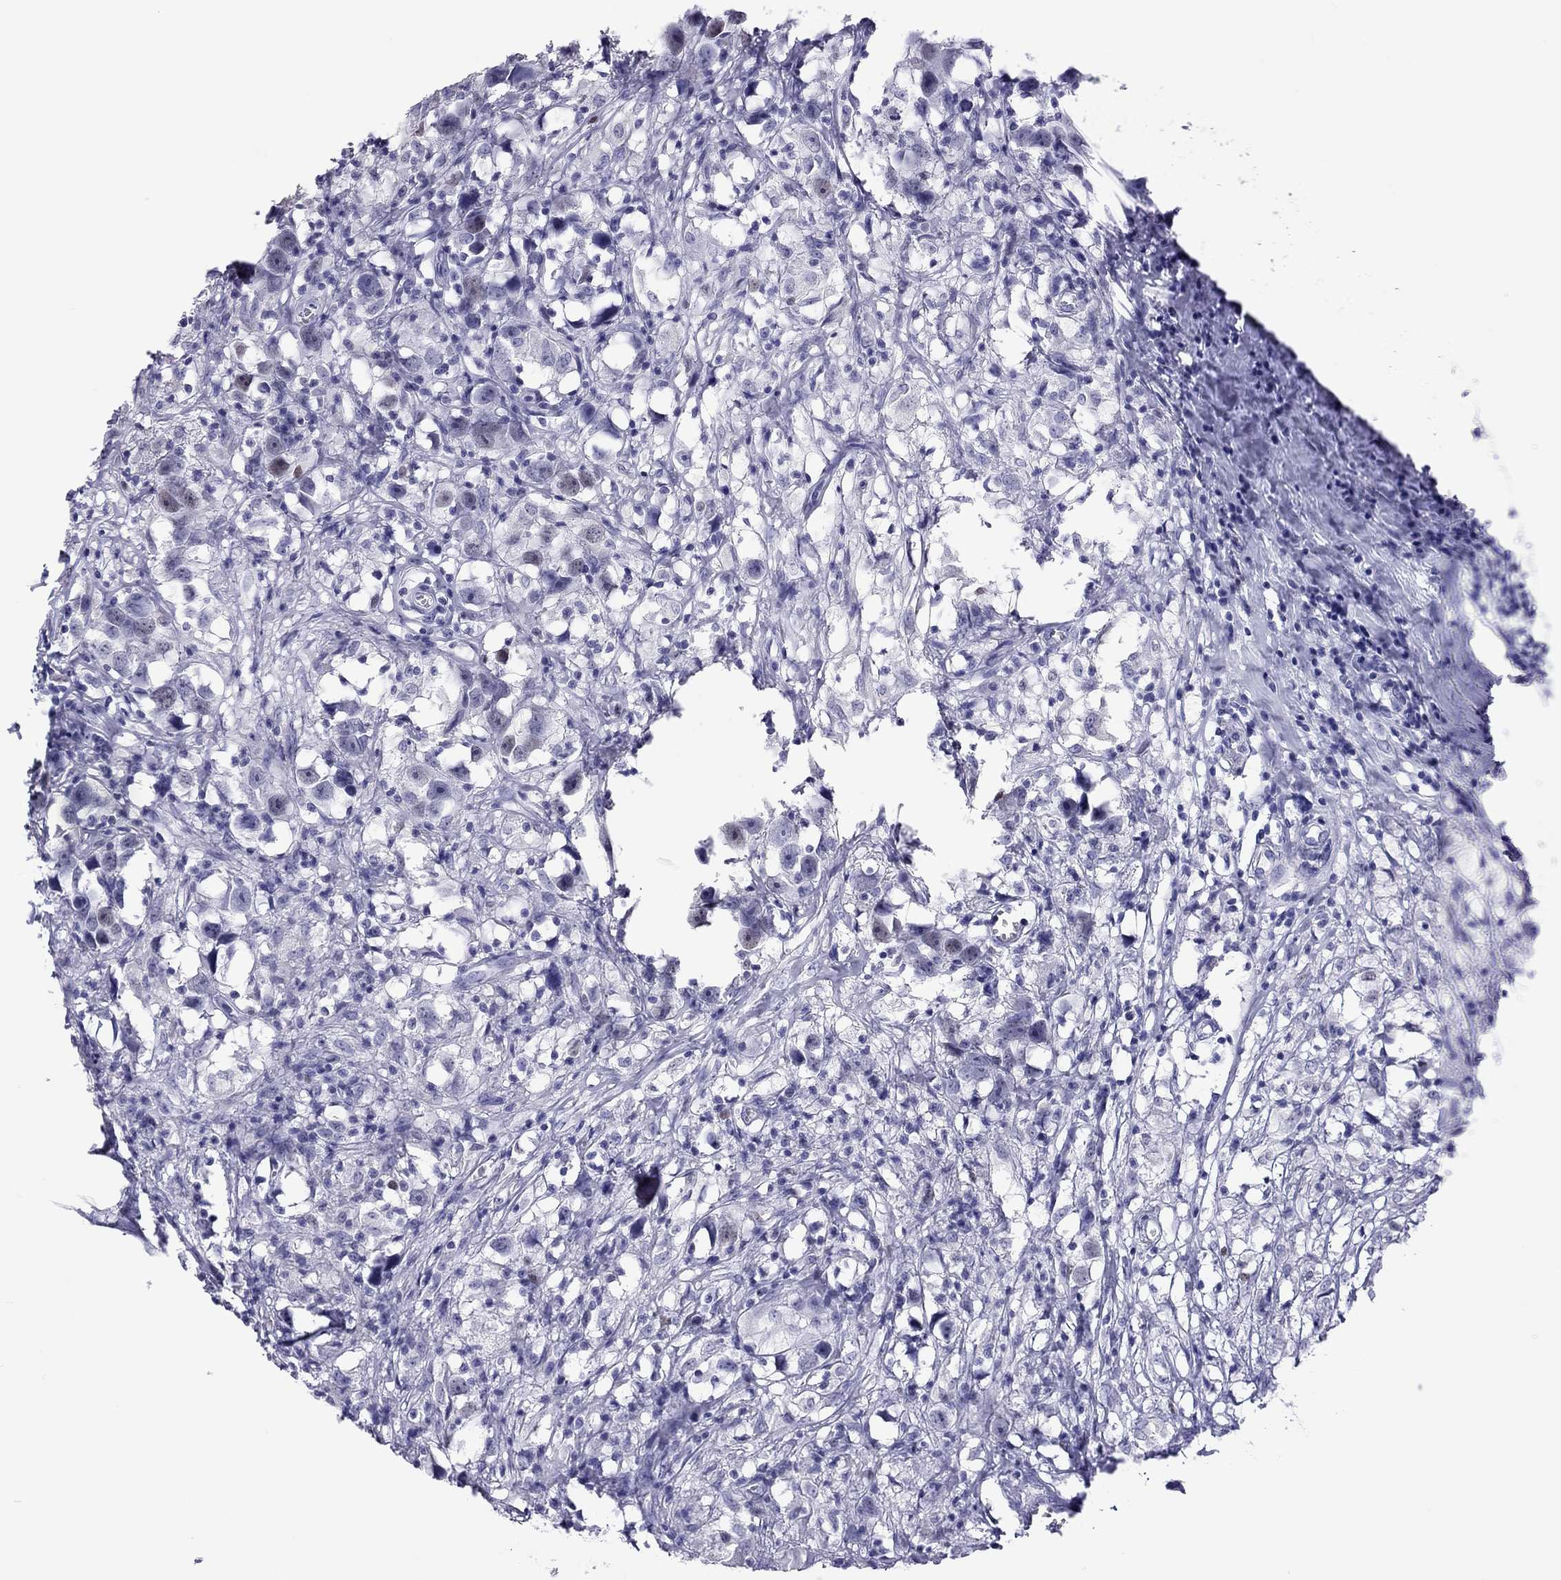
{"staining": {"intensity": "negative", "quantity": "none", "location": "none"}, "tissue": "testis cancer", "cell_type": "Tumor cells", "image_type": "cancer", "snomed": [{"axis": "morphology", "description": "Seminoma, NOS"}, {"axis": "topography", "description": "Testis"}], "caption": "An IHC image of seminoma (testis) is shown. There is no staining in tumor cells of seminoma (testis).", "gene": "STAG3", "patient": {"sex": "male", "age": 49}}